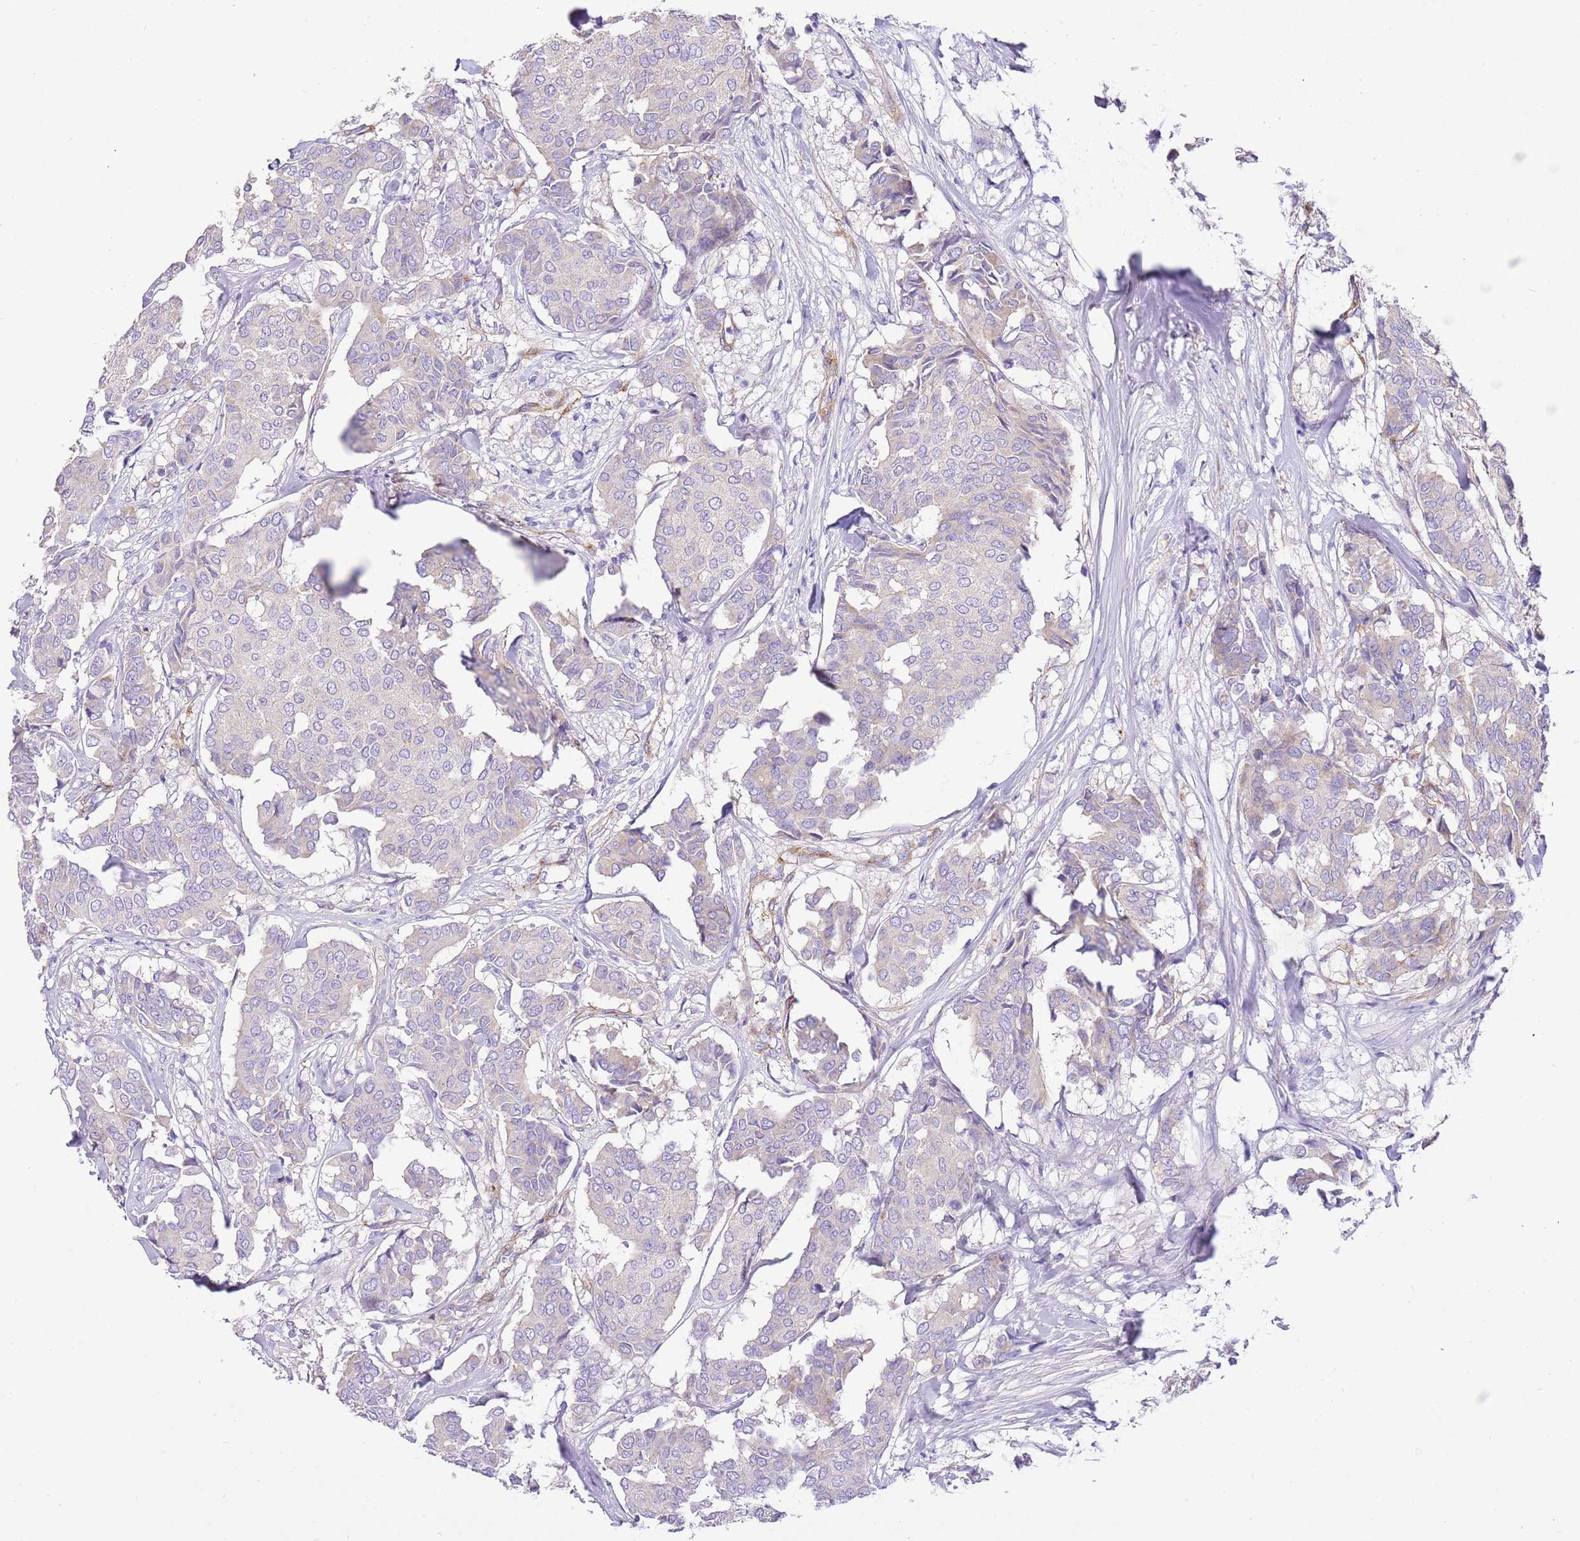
{"staining": {"intensity": "negative", "quantity": "none", "location": "none"}, "tissue": "breast cancer", "cell_type": "Tumor cells", "image_type": "cancer", "snomed": [{"axis": "morphology", "description": "Duct carcinoma"}, {"axis": "topography", "description": "Breast"}], "caption": "The histopathology image reveals no staining of tumor cells in breast cancer (intraductal carcinoma).", "gene": "SERINC3", "patient": {"sex": "female", "age": 75}}